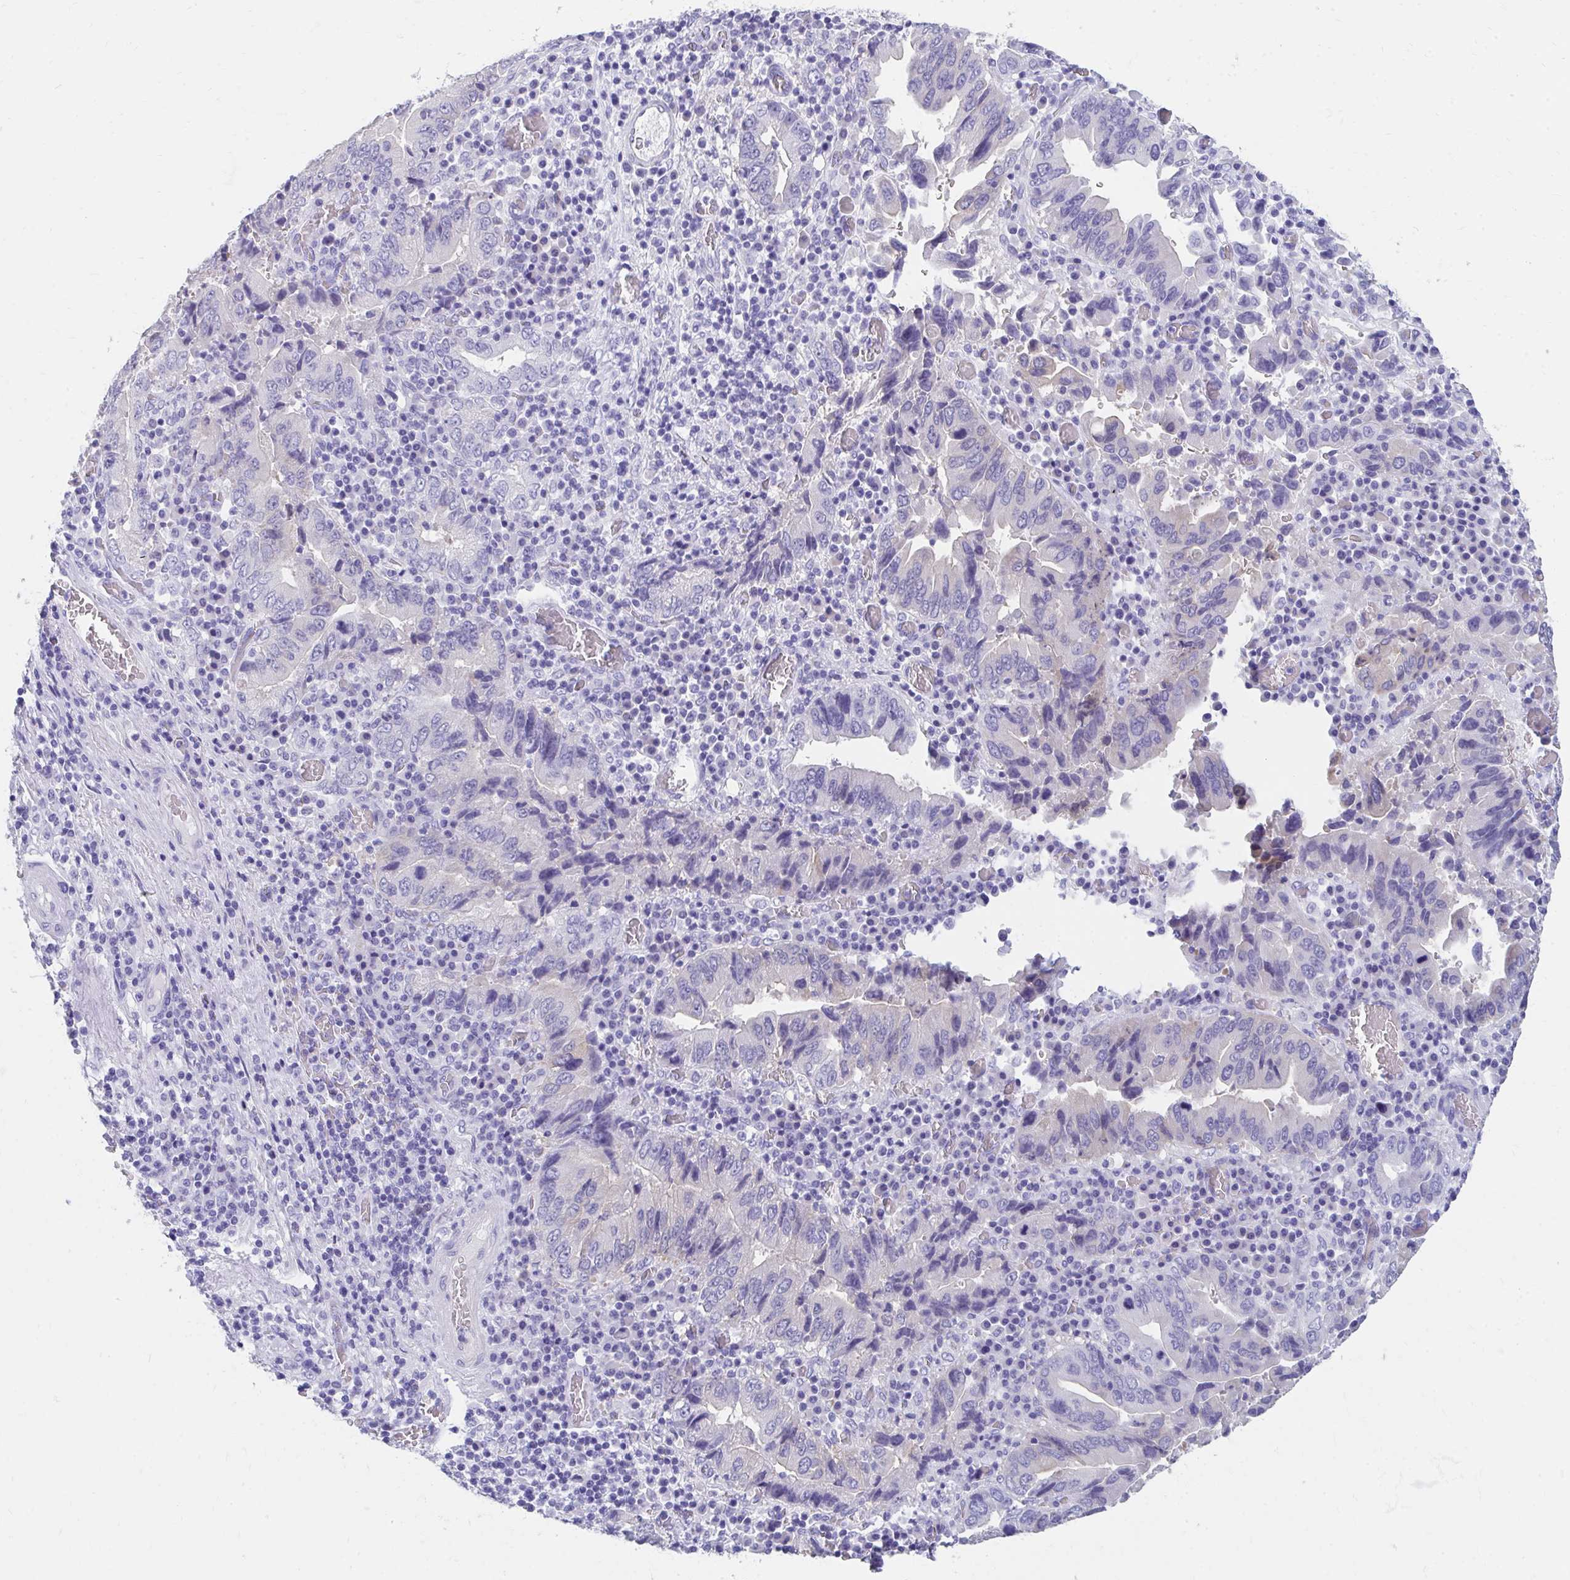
{"staining": {"intensity": "negative", "quantity": "none", "location": "none"}, "tissue": "stomach cancer", "cell_type": "Tumor cells", "image_type": "cancer", "snomed": [{"axis": "morphology", "description": "Adenocarcinoma, NOS"}, {"axis": "topography", "description": "Stomach, upper"}], "caption": "A high-resolution micrograph shows immunohistochemistry staining of stomach cancer (adenocarcinoma), which demonstrates no significant staining in tumor cells. Nuclei are stained in blue.", "gene": "HGD", "patient": {"sex": "male", "age": 74}}